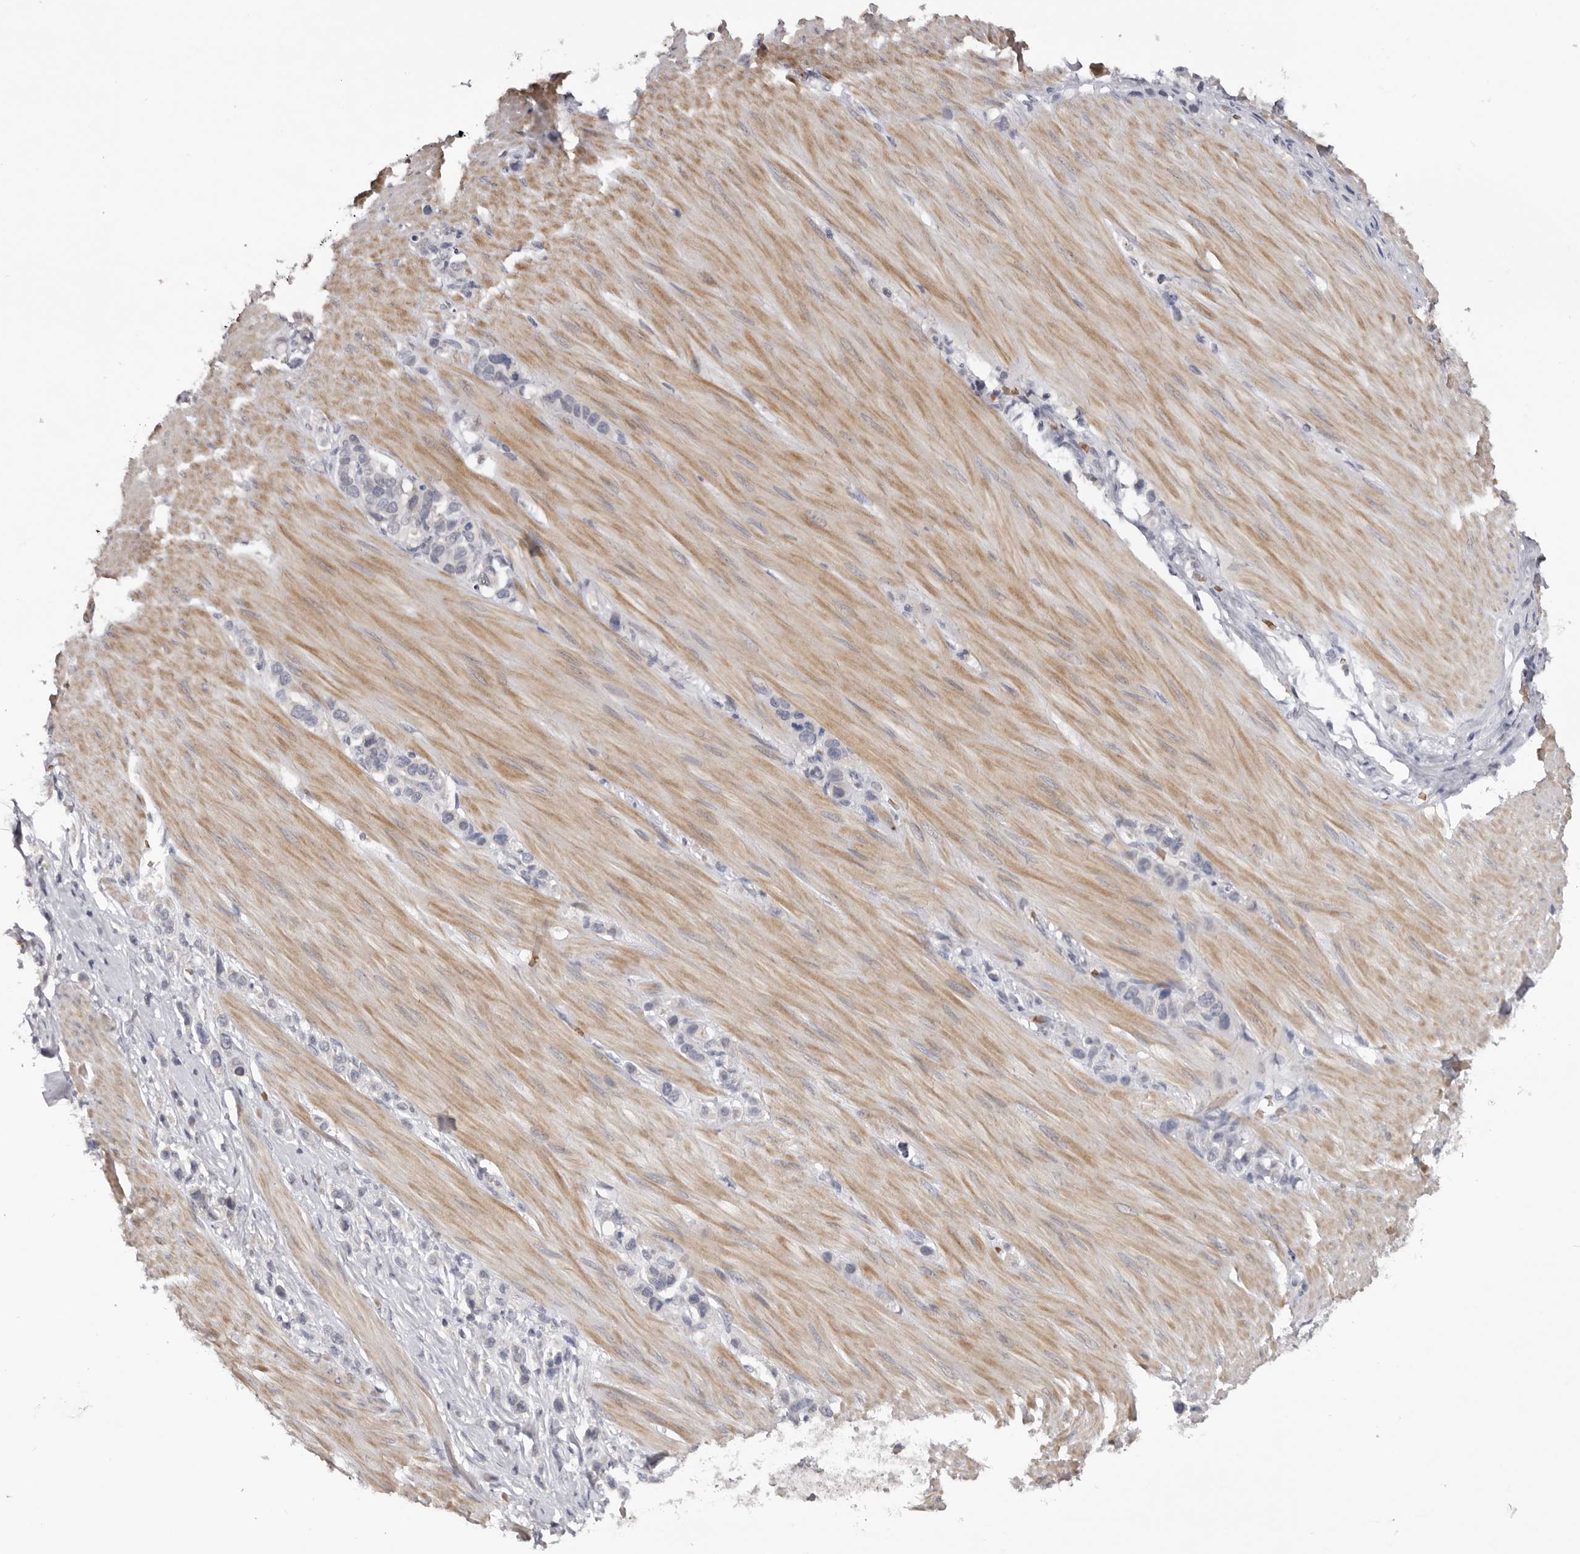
{"staining": {"intensity": "negative", "quantity": "none", "location": "none"}, "tissue": "stomach cancer", "cell_type": "Tumor cells", "image_type": "cancer", "snomed": [{"axis": "morphology", "description": "Adenocarcinoma, NOS"}, {"axis": "topography", "description": "Stomach"}], "caption": "IHC histopathology image of neoplastic tissue: adenocarcinoma (stomach) stained with DAB demonstrates no significant protein positivity in tumor cells.", "gene": "TNR", "patient": {"sex": "female", "age": 65}}